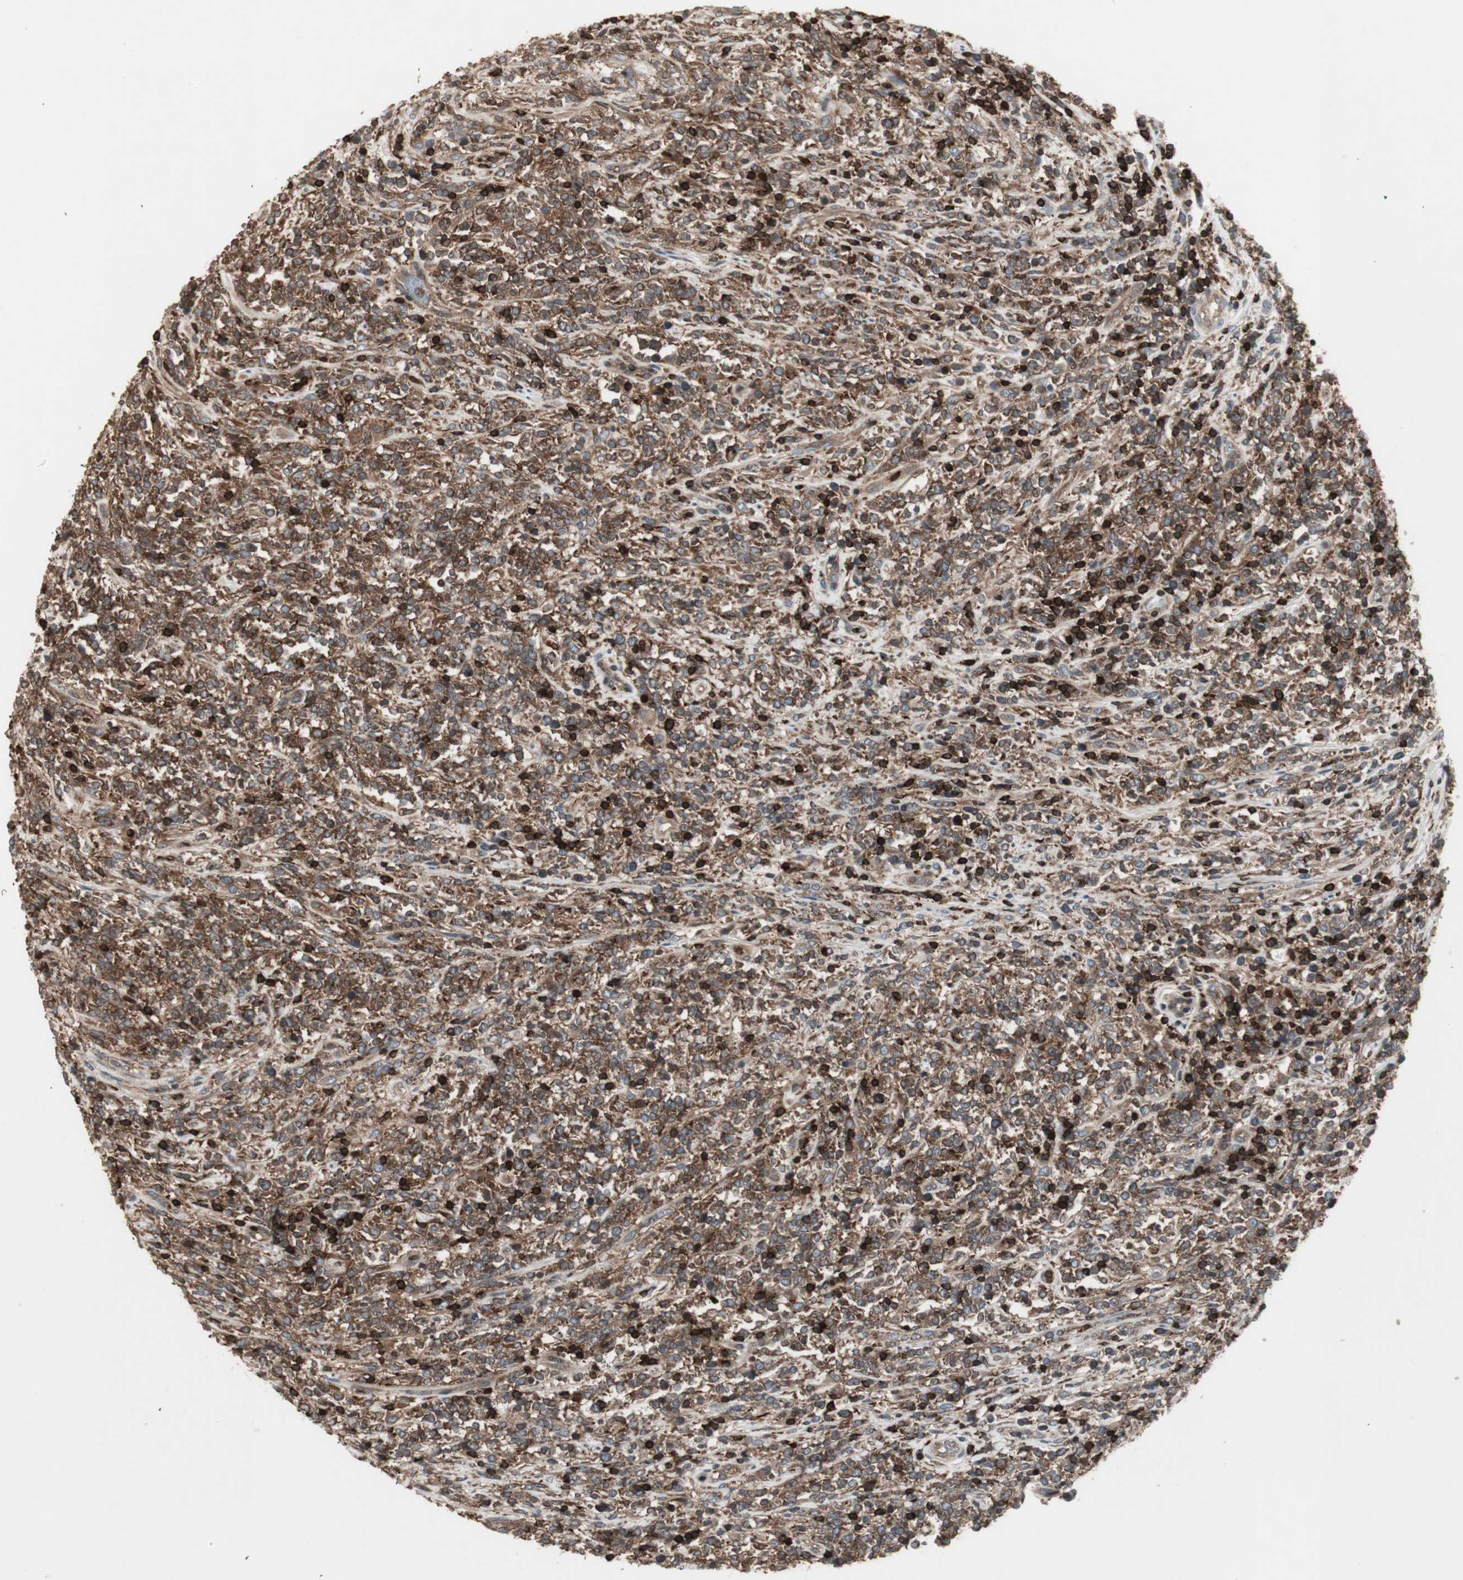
{"staining": {"intensity": "moderate", "quantity": ">75%", "location": "cytoplasmic/membranous"}, "tissue": "lymphoma", "cell_type": "Tumor cells", "image_type": "cancer", "snomed": [{"axis": "morphology", "description": "Malignant lymphoma, non-Hodgkin's type, High grade"}, {"axis": "topography", "description": "Soft tissue"}], "caption": "Protein expression analysis of high-grade malignant lymphoma, non-Hodgkin's type reveals moderate cytoplasmic/membranous staining in approximately >75% of tumor cells. Using DAB (brown) and hematoxylin (blue) stains, captured at high magnification using brightfield microscopy.", "gene": "ARHGEF1", "patient": {"sex": "male", "age": 18}}